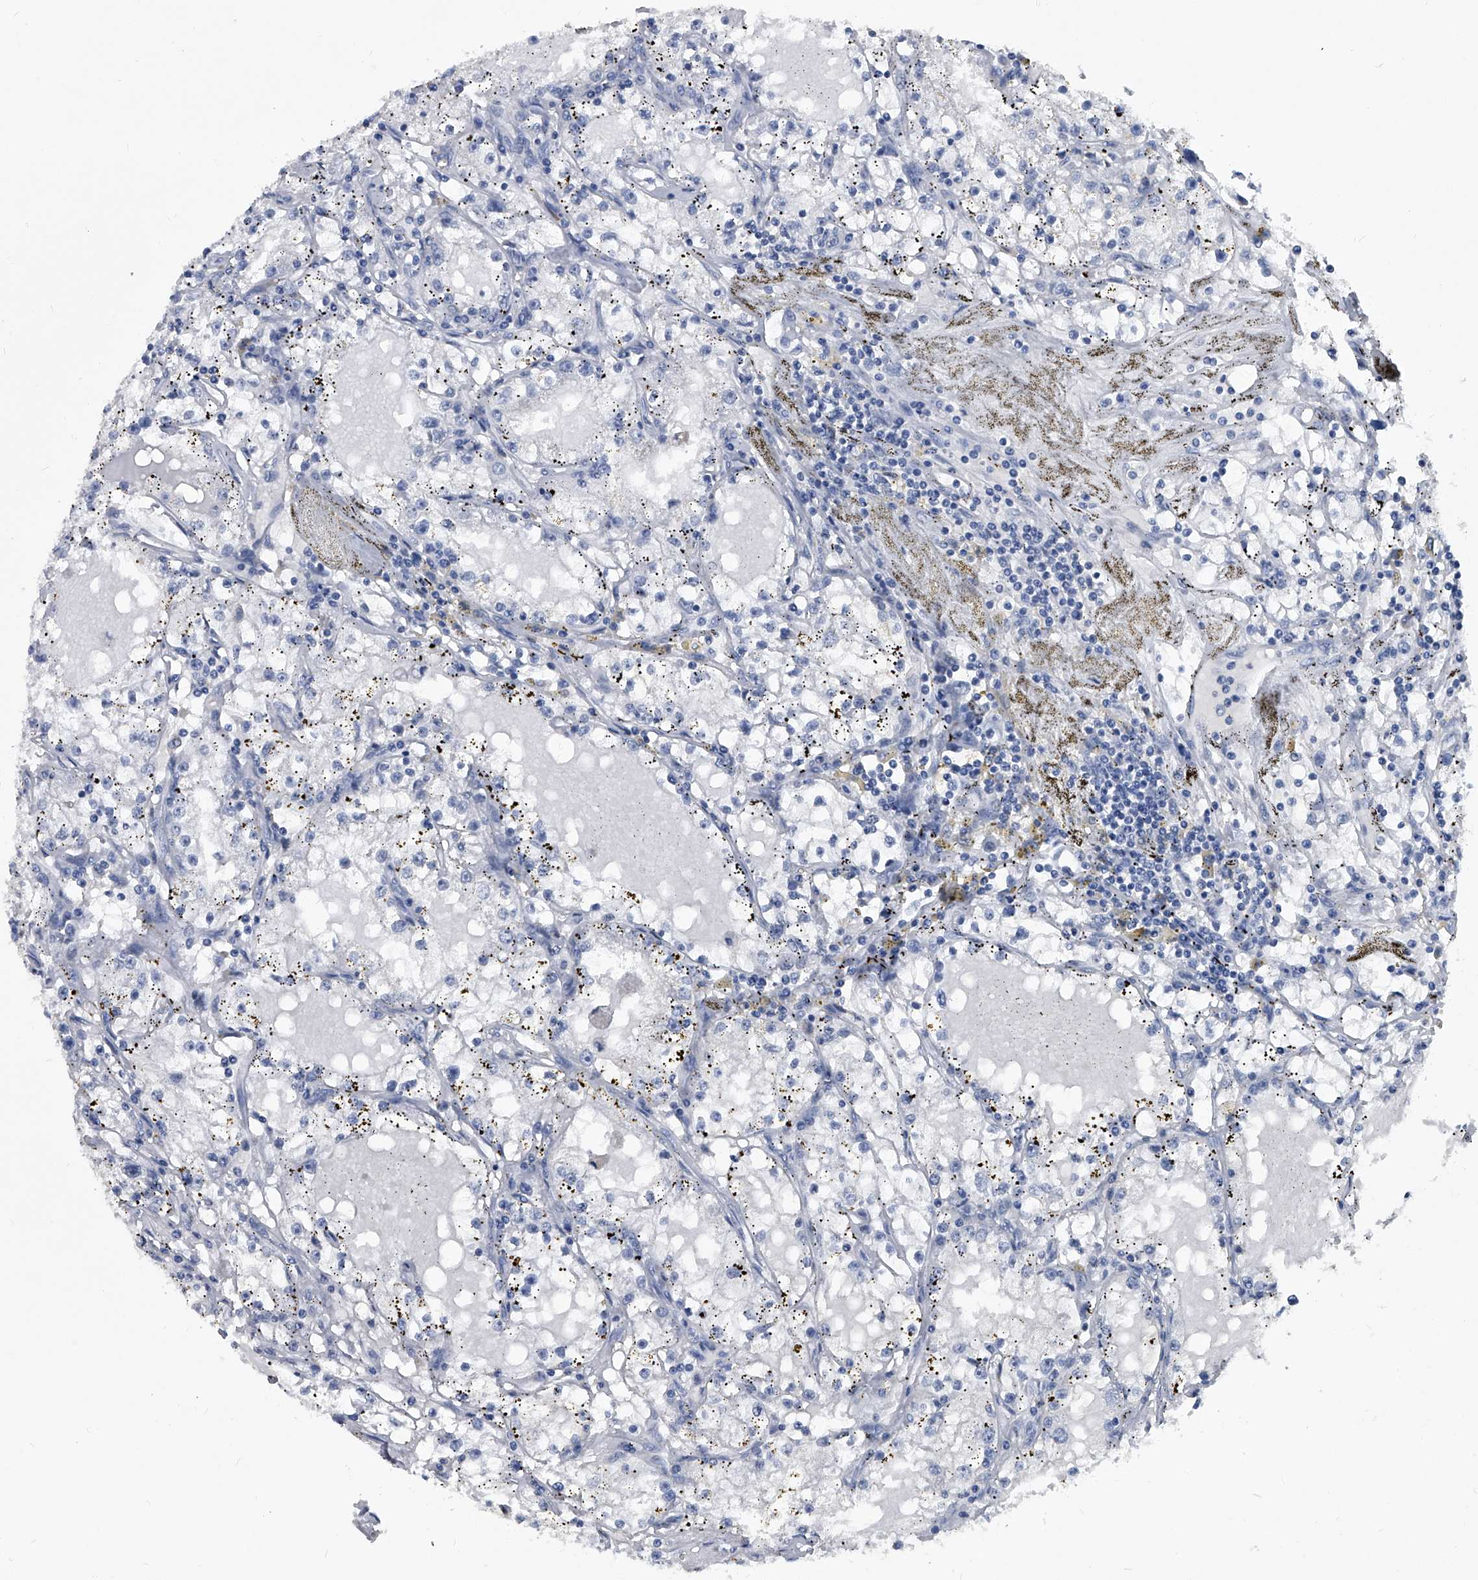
{"staining": {"intensity": "negative", "quantity": "none", "location": "none"}, "tissue": "renal cancer", "cell_type": "Tumor cells", "image_type": "cancer", "snomed": [{"axis": "morphology", "description": "Adenocarcinoma, NOS"}, {"axis": "topography", "description": "Kidney"}], "caption": "A photomicrograph of renal cancer stained for a protein exhibits no brown staining in tumor cells.", "gene": "BCAS1", "patient": {"sex": "male", "age": 56}}